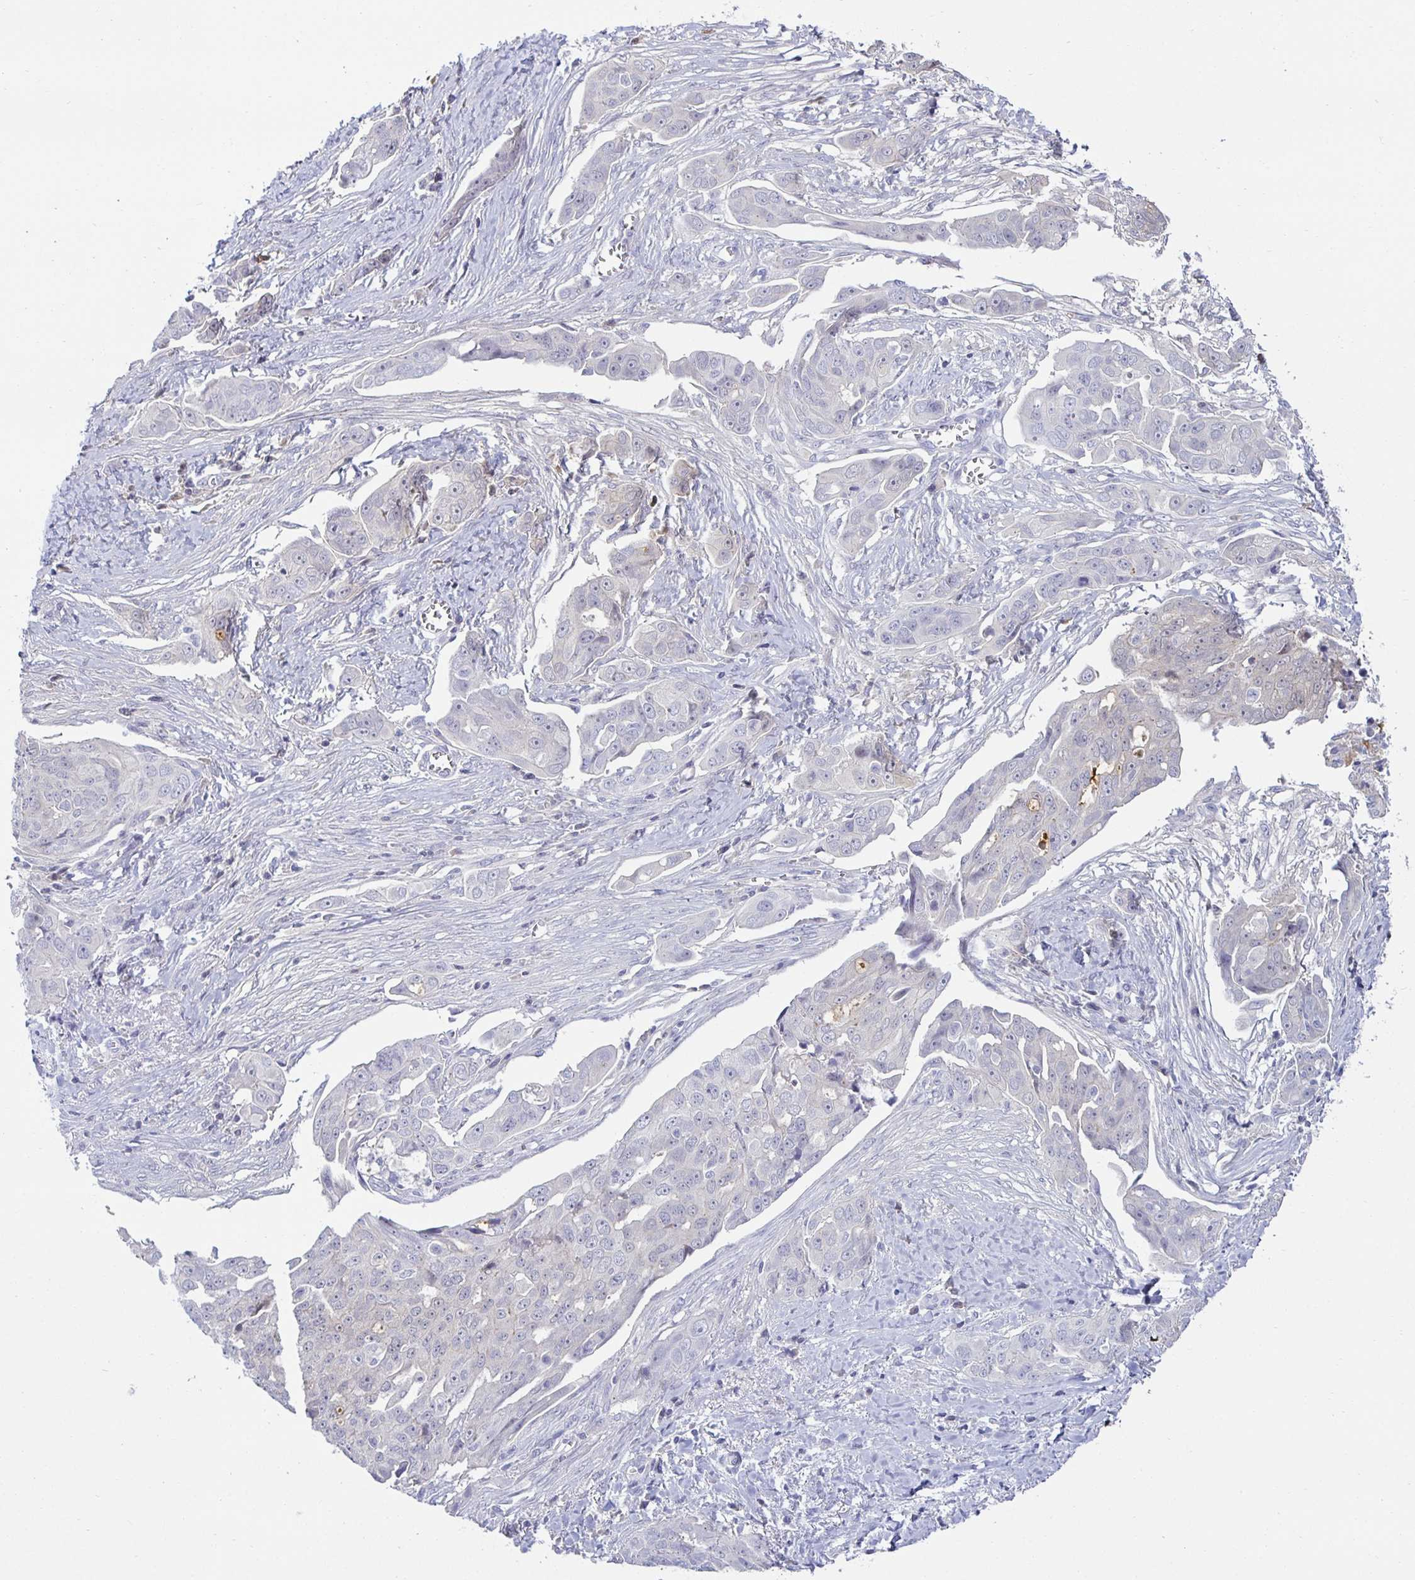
{"staining": {"intensity": "negative", "quantity": "none", "location": "none"}, "tissue": "ovarian cancer", "cell_type": "Tumor cells", "image_type": "cancer", "snomed": [{"axis": "morphology", "description": "Carcinoma, endometroid"}, {"axis": "topography", "description": "Ovary"}], "caption": "The immunohistochemistry histopathology image has no significant expression in tumor cells of endometroid carcinoma (ovarian) tissue.", "gene": "MON2", "patient": {"sex": "female", "age": 70}}